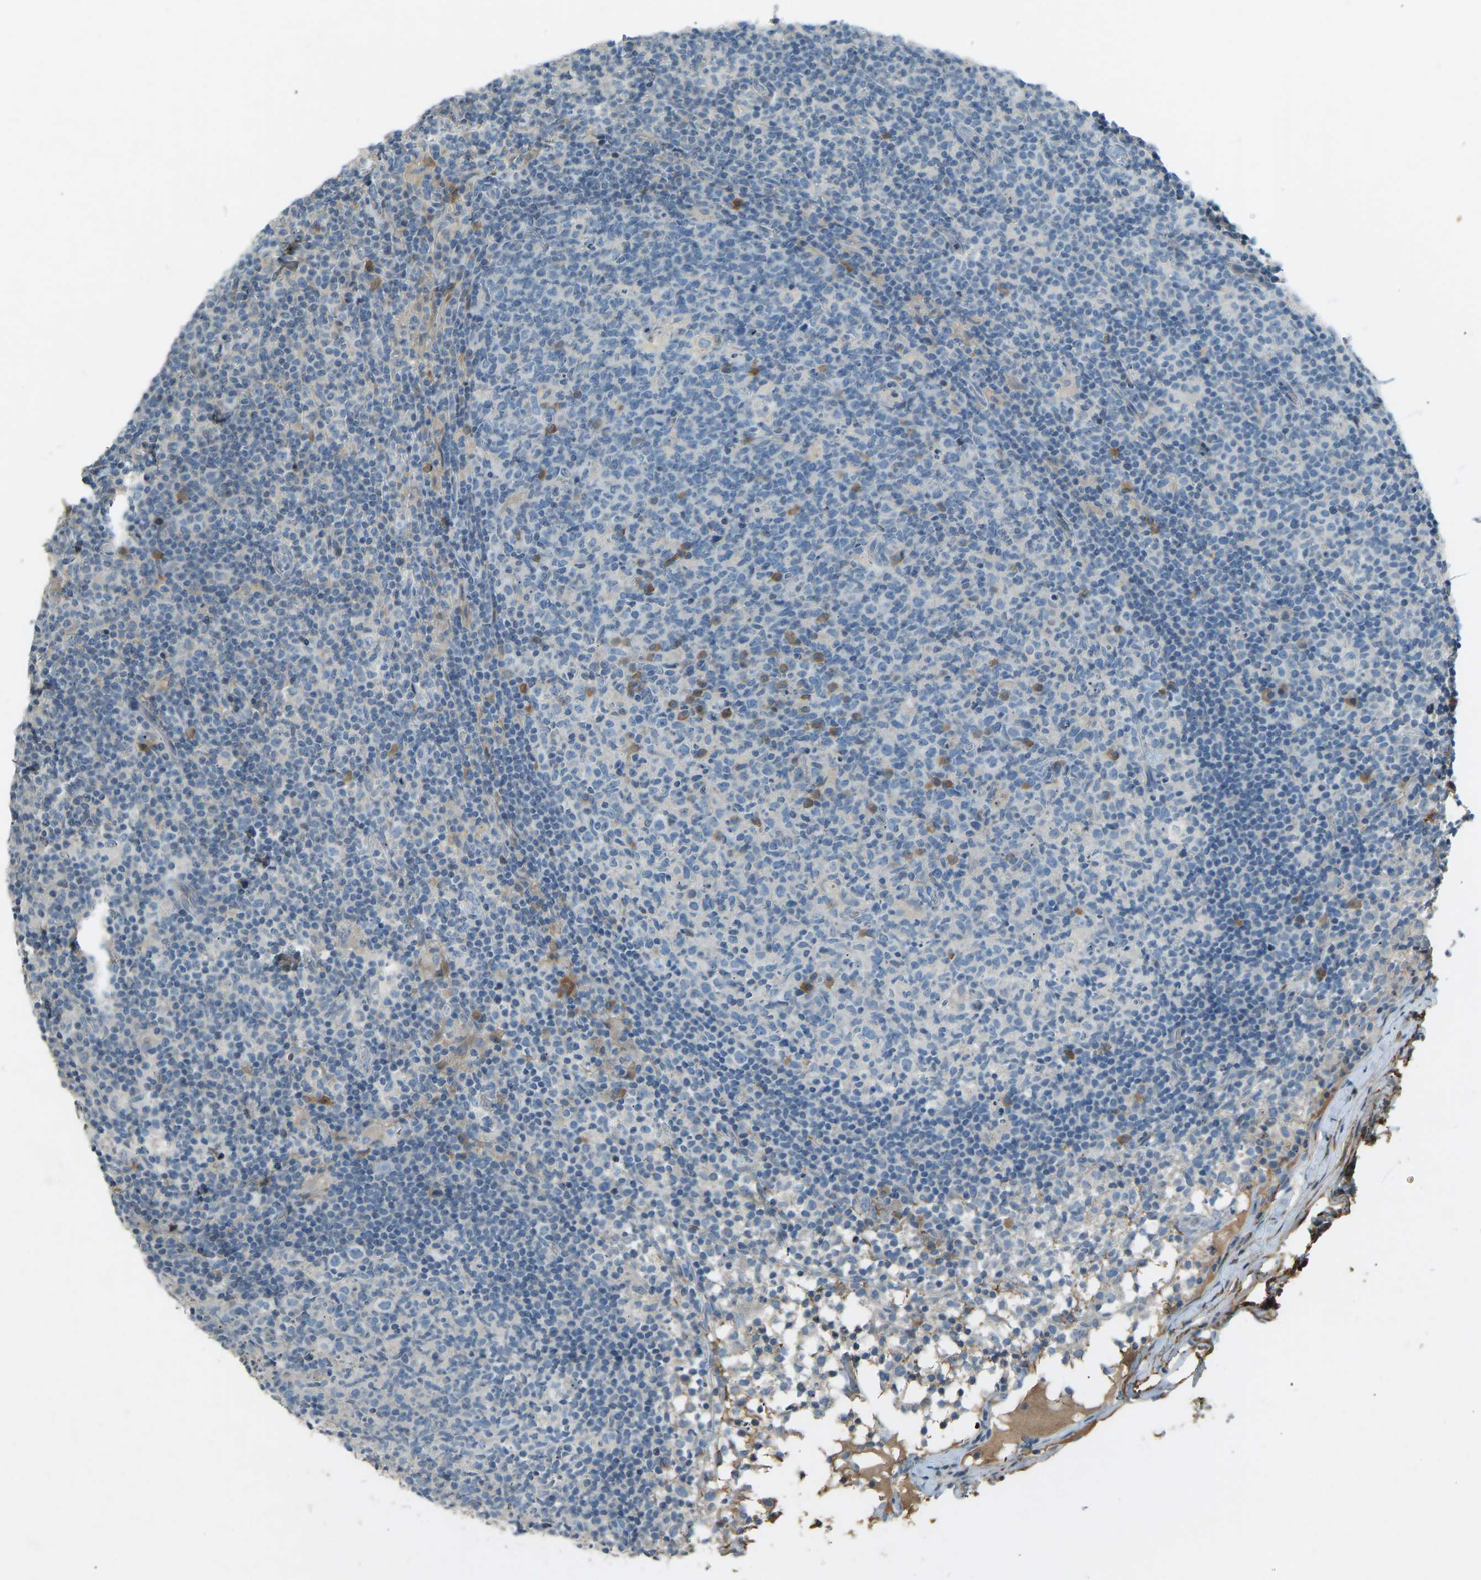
{"staining": {"intensity": "moderate", "quantity": "<25%", "location": "cytoplasmic/membranous"}, "tissue": "lymph node", "cell_type": "Germinal center cells", "image_type": "normal", "snomed": [{"axis": "morphology", "description": "Normal tissue, NOS"}, {"axis": "morphology", "description": "Inflammation, NOS"}, {"axis": "topography", "description": "Lymph node"}], "caption": "Immunohistochemical staining of benign lymph node reveals <25% levels of moderate cytoplasmic/membranous protein expression in about <25% of germinal center cells. (brown staining indicates protein expression, while blue staining denotes nuclei).", "gene": "FBLN2", "patient": {"sex": "male", "age": 55}}